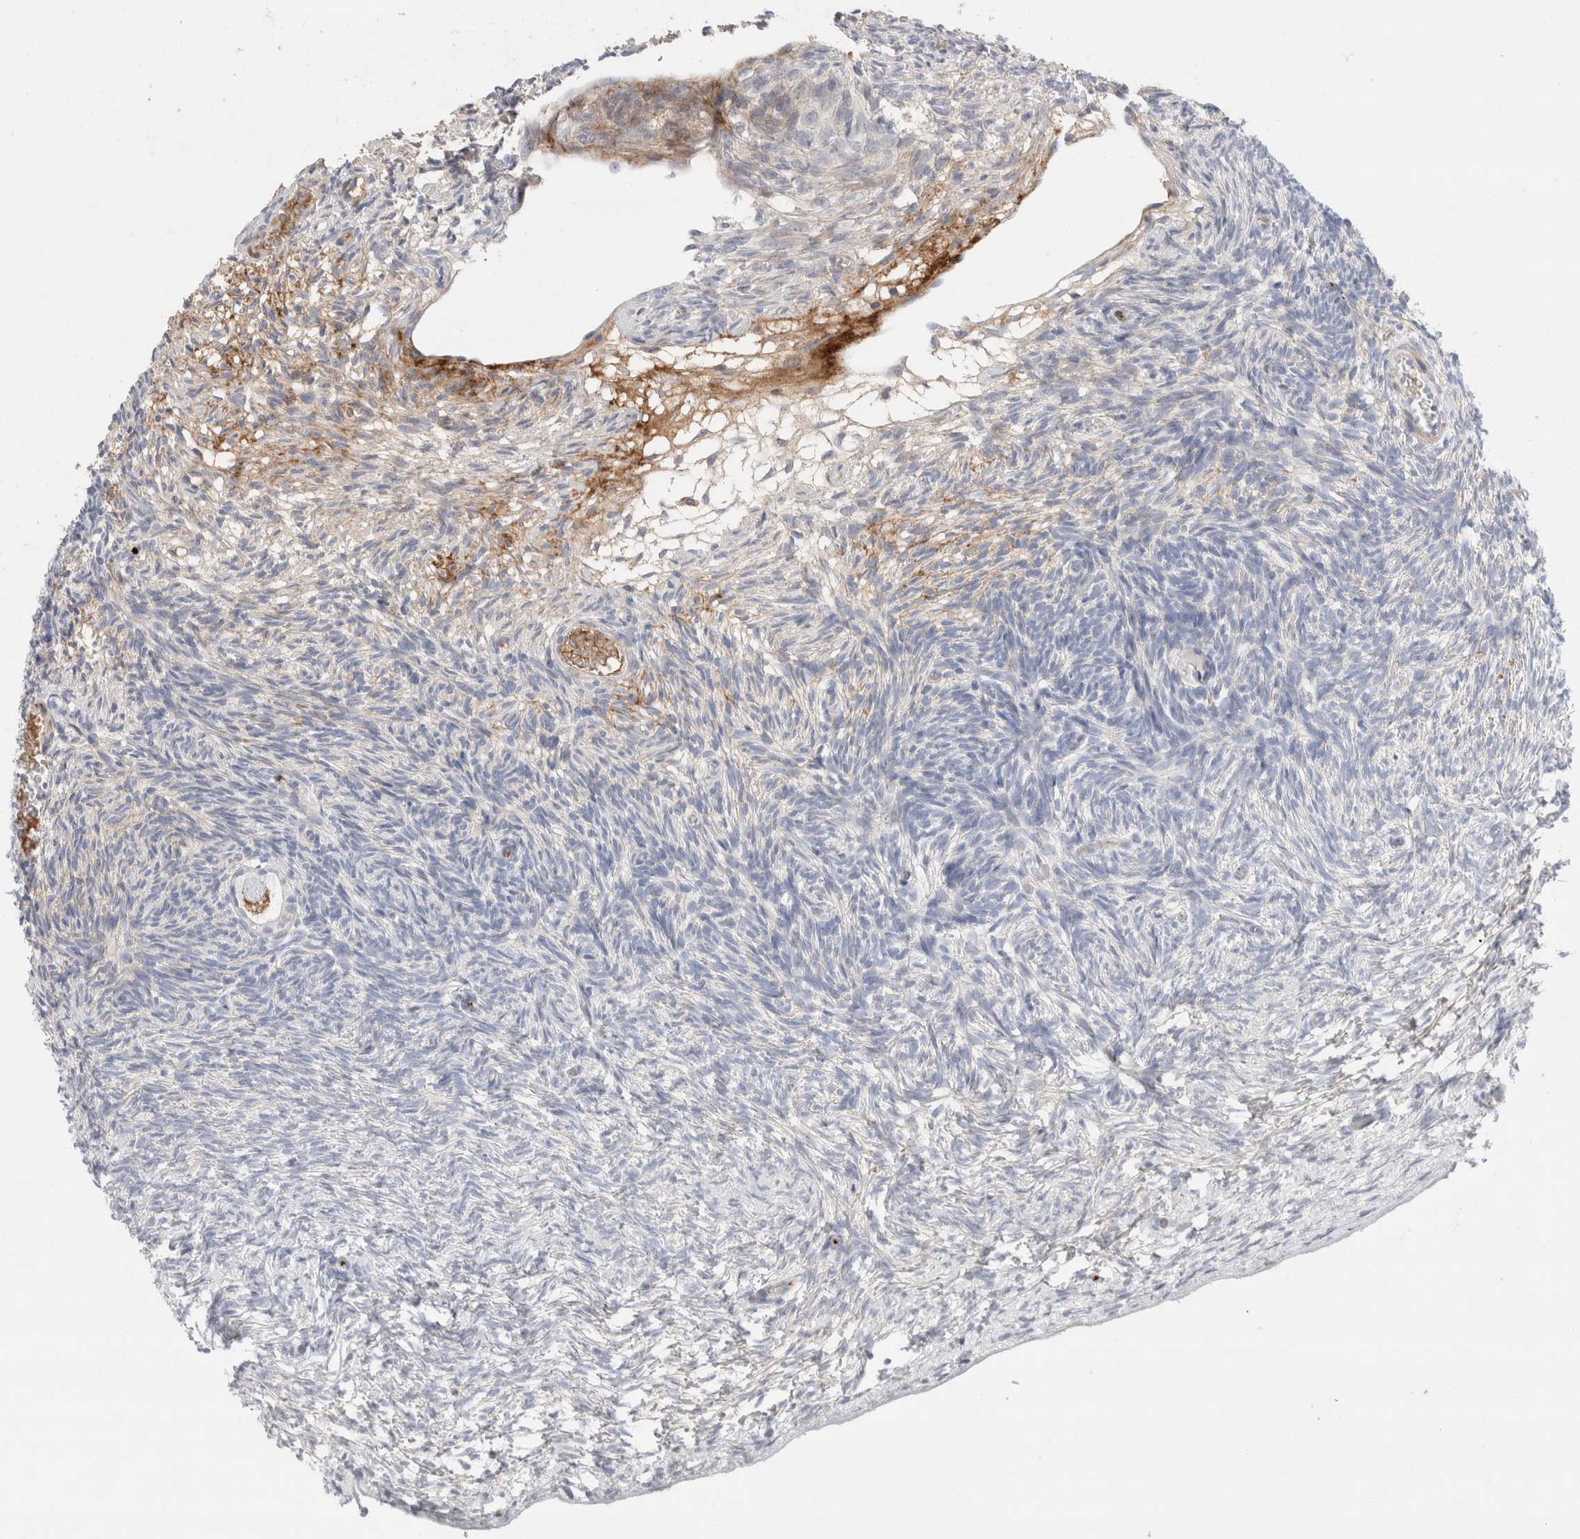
{"staining": {"intensity": "moderate", "quantity": ">75%", "location": "cytoplasmic/membranous"}, "tissue": "ovary", "cell_type": "Follicle cells", "image_type": "normal", "snomed": [{"axis": "morphology", "description": "Normal tissue, NOS"}, {"axis": "topography", "description": "Ovary"}], "caption": "Immunohistochemistry staining of benign ovary, which exhibits medium levels of moderate cytoplasmic/membranous expression in about >75% of follicle cells indicating moderate cytoplasmic/membranous protein staining. The staining was performed using DAB (brown) for protein detection and nuclei were counterstained in hematoxylin (blue).", "gene": "ECHDC2", "patient": {"sex": "female", "age": 34}}